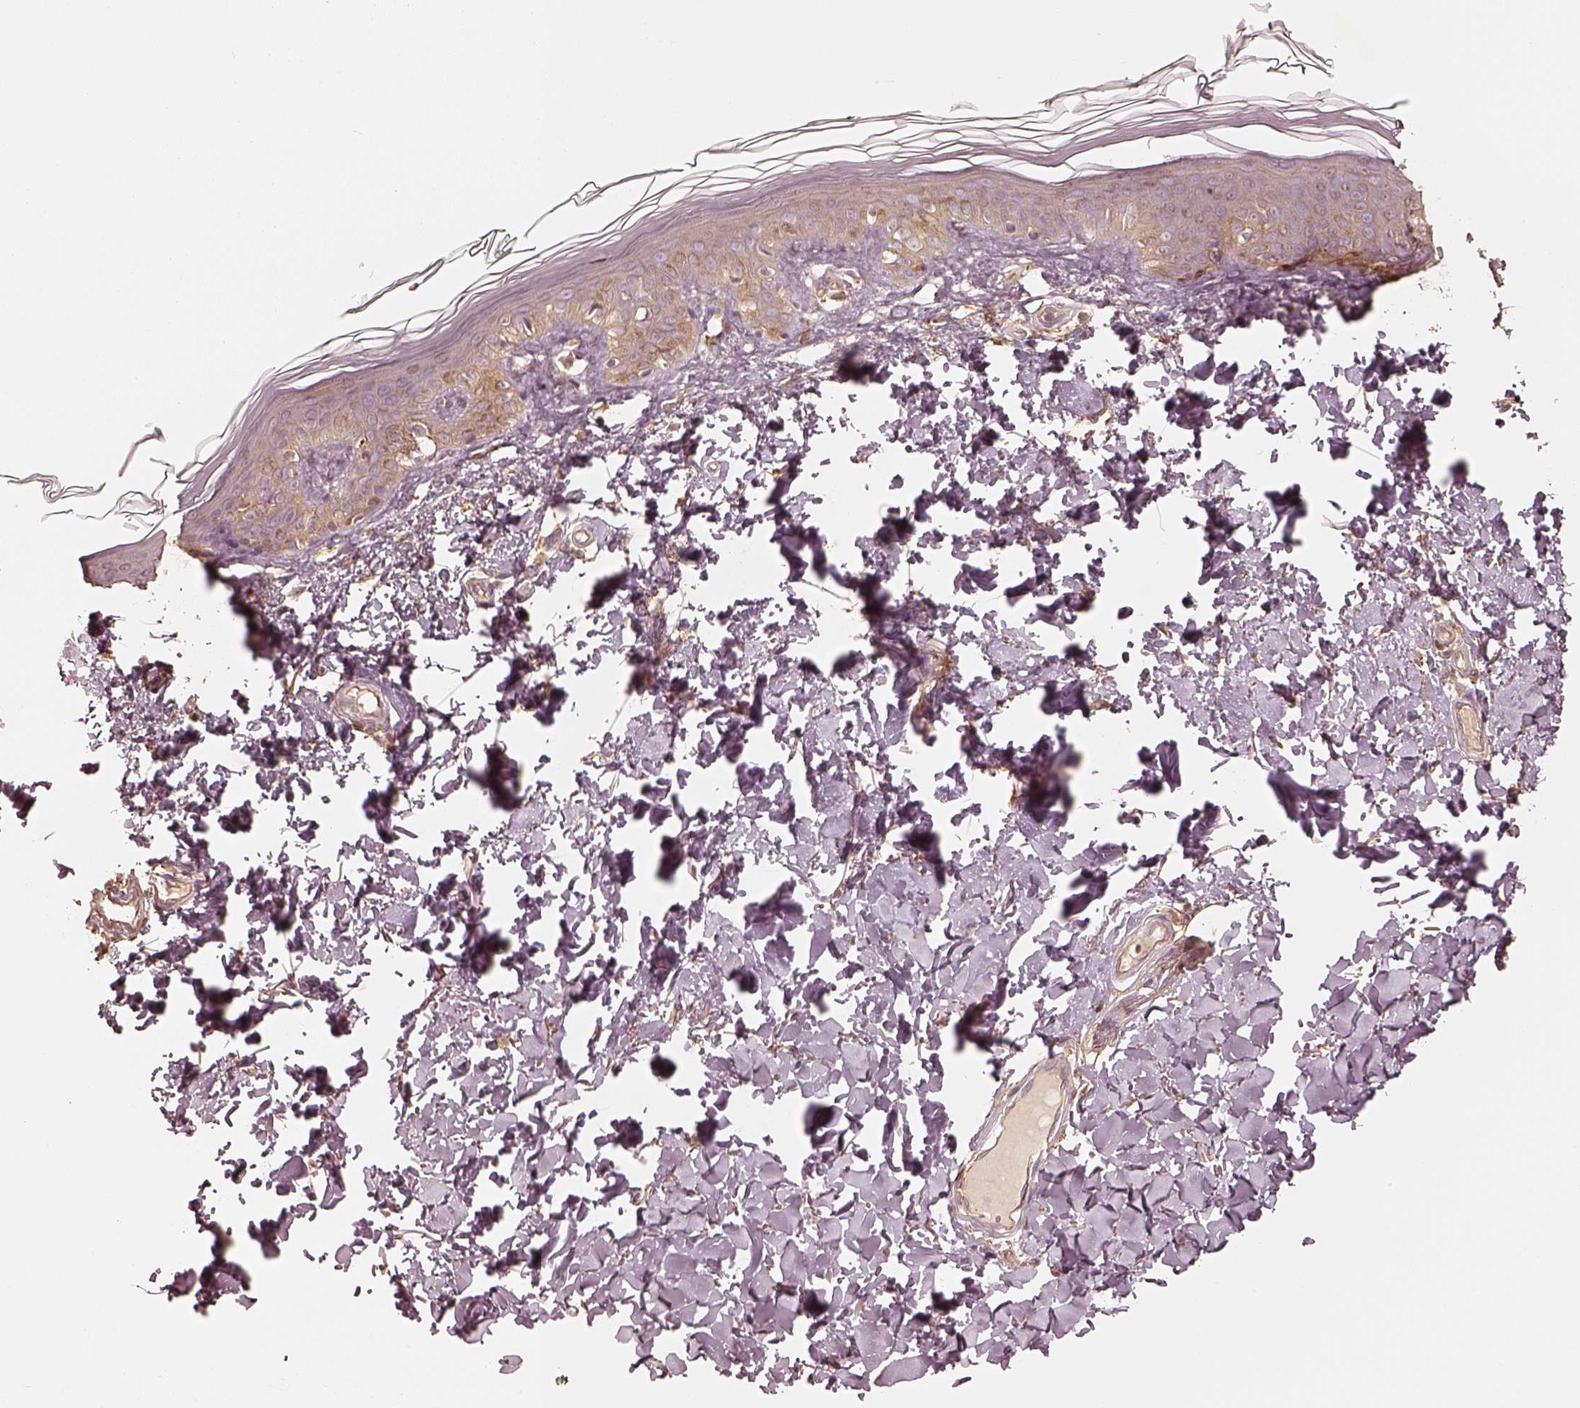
{"staining": {"intensity": "negative", "quantity": "none", "location": "none"}, "tissue": "skin", "cell_type": "Fibroblasts", "image_type": "normal", "snomed": [{"axis": "morphology", "description": "Normal tissue, NOS"}, {"axis": "topography", "description": "Skin"}, {"axis": "topography", "description": "Peripheral nerve tissue"}], "caption": "Immunohistochemistry histopathology image of unremarkable skin stained for a protein (brown), which reveals no staining in fibroblasts. Brightfield microscopy of immunohistochemistry (IHC) stained with DAB (brown) and hematoxylin (blue), captured at high magnification.", "gene": "WDR7", "patient": {"sex": "female", "age": 45}}